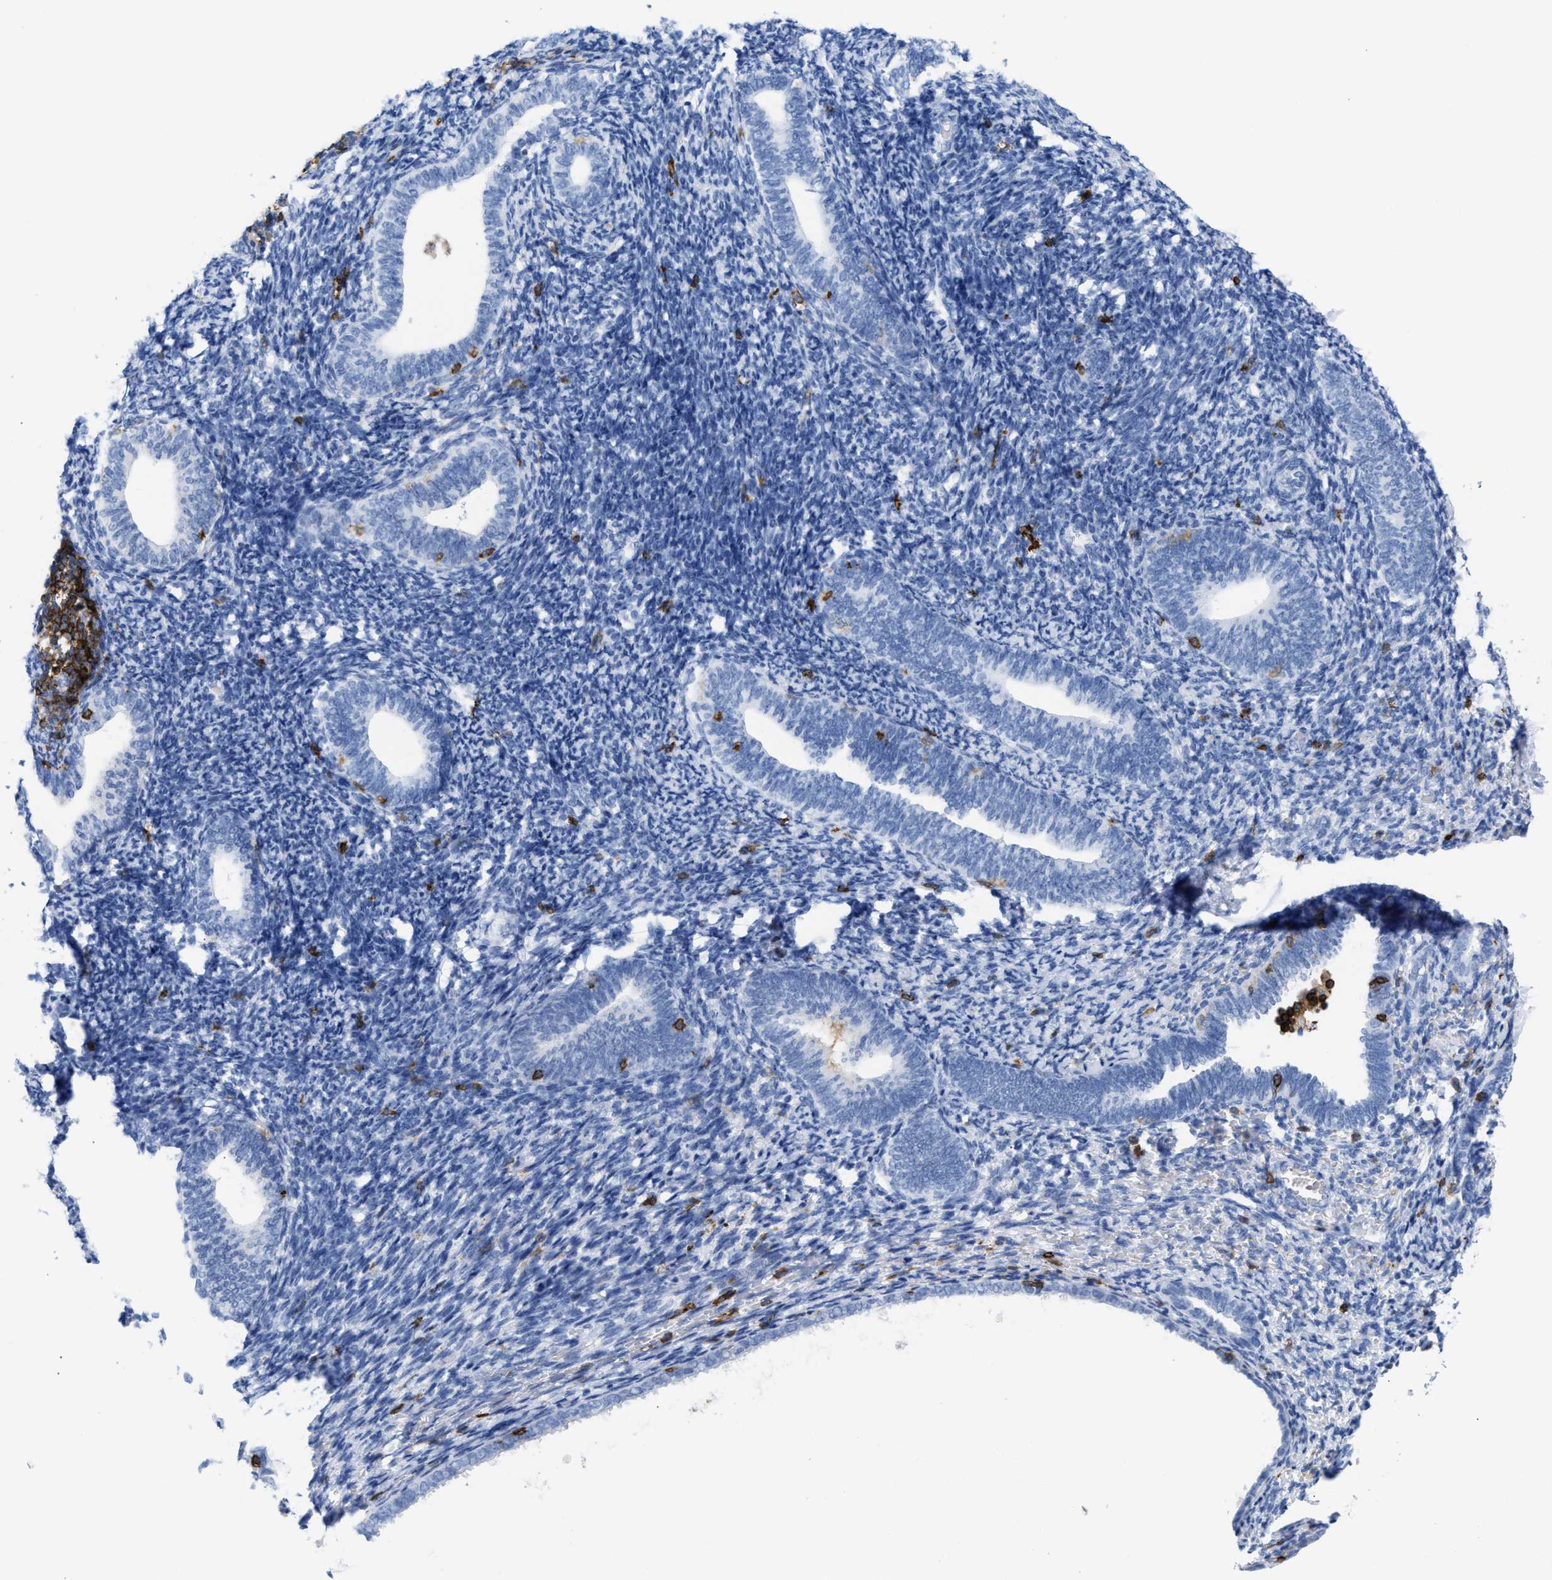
{"staining": {"intensity": "negative", "quantity": "none", "location": "none"}, "tissue": "endometrium", "cell_type": "Cells in endometrial stroma", "image_type": "normal", "snomed": [{"axis": "morphology", "description": "Normal tissue, NOS"}, {"axis": "topography", "description": "Endometrium"}], "caption": "Immunohistochemistry photomicrograph of benign endometrium stained for a protein (brown), which exhibits no expression in cells in endometrial stroma.", "gene": "LCP1", "patient": {"sex": "female", "age": 66}}